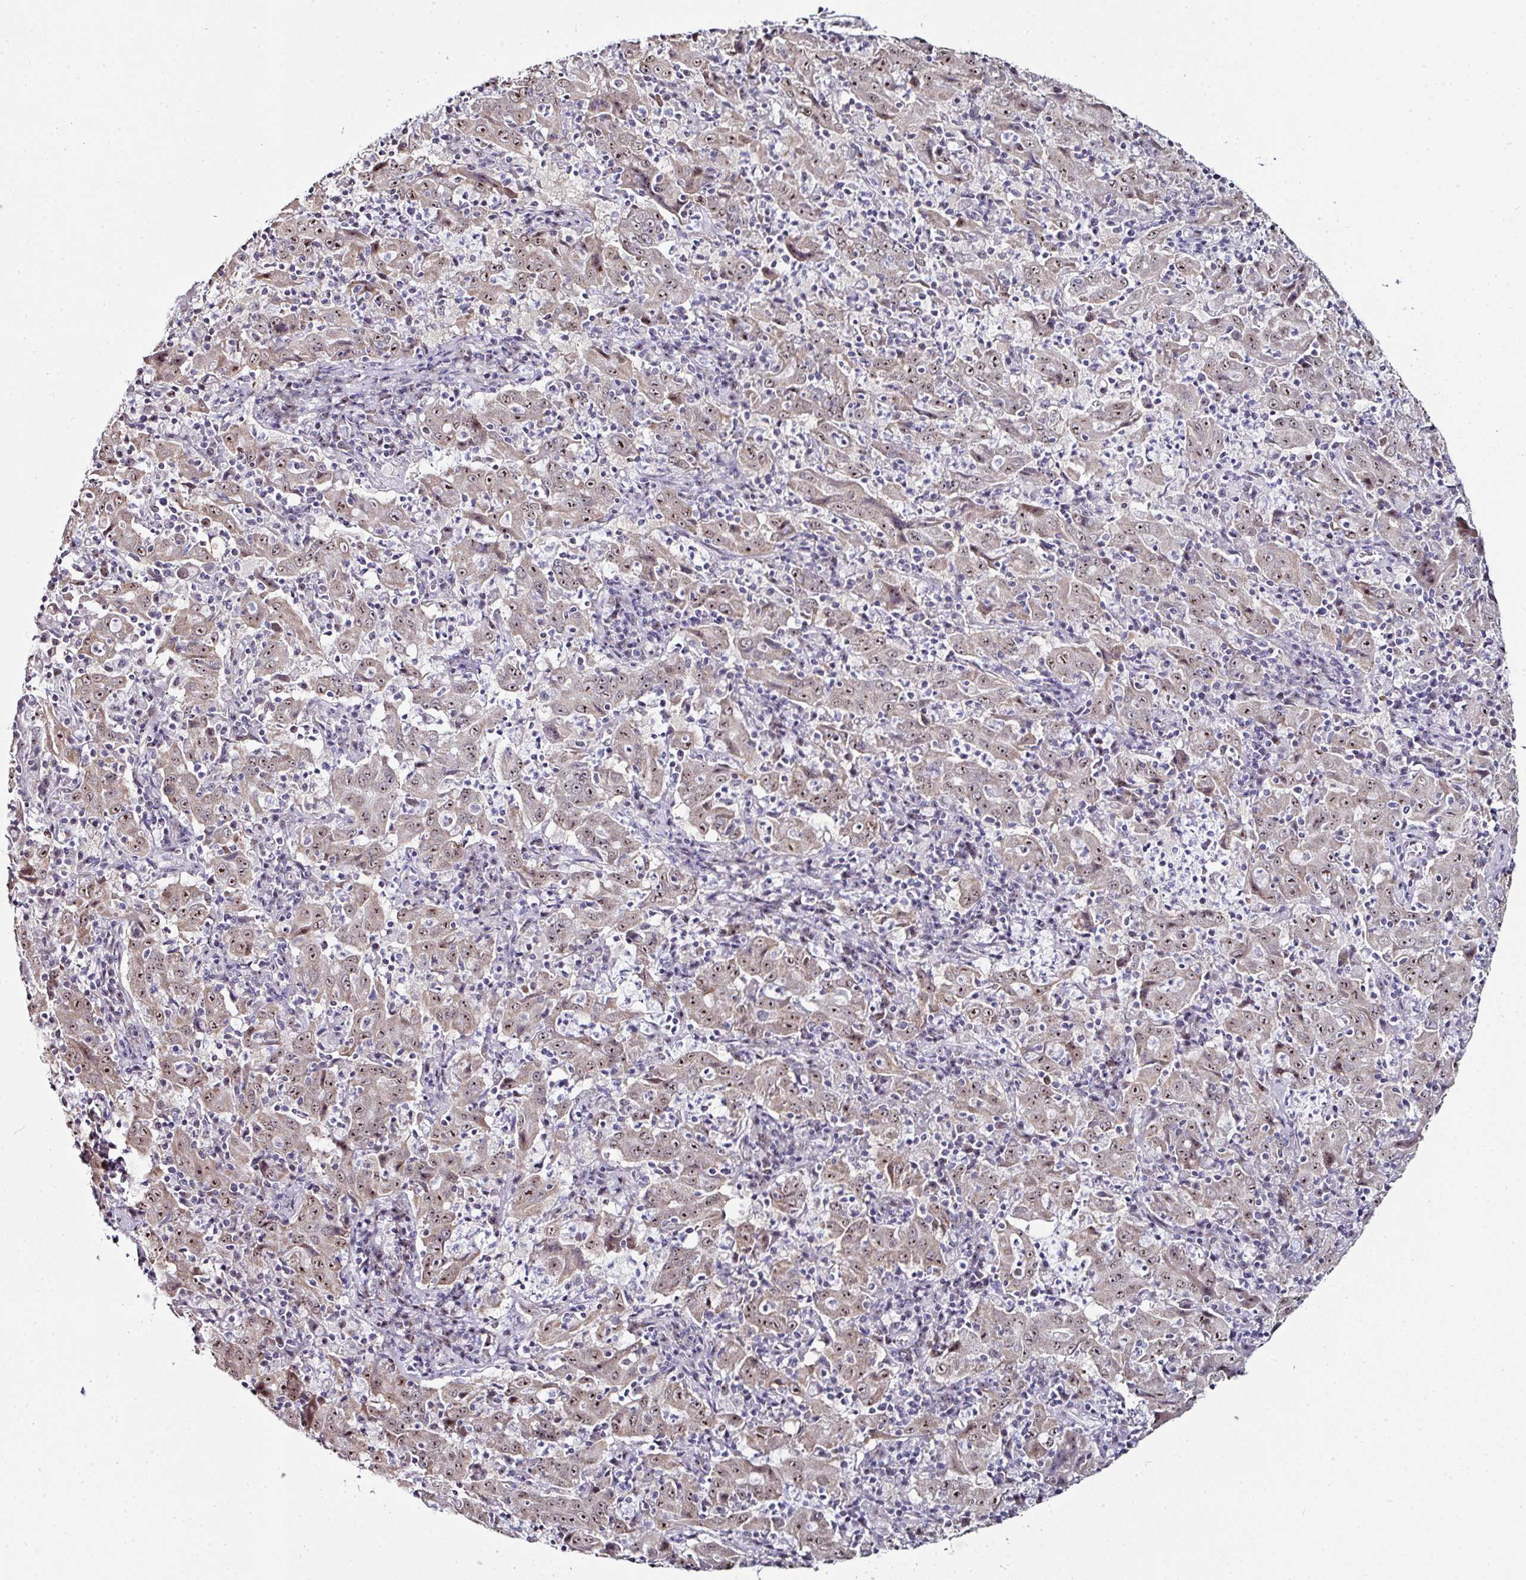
{"staining": {"intensity": "weak", "quantity": ">75%", "location": "cytoplasmic/membranous,nuclear"}, "tissue": "pancreatic cancer", "cell_type": "Tumor cells", "image_type": "cancer", "snomed": [{"axis": "morphology", "description": "Adenocarcinoma, NOS"}, {"axis": "topography", "description": "Pancreas"}], "caption": "A high-resolution histopathology image shows immunohistochemistry (IHC) staining of adenocarcinoma (pancreatic), which exhibits weak cytoplasmic/membranous and nuclear expression in about >75% of tumor cells. (brown staining indicates protein expression, while blue staining denotes nuclei).", "gene": "NACC2", "patient": {"sex": "male", "age": 63}}